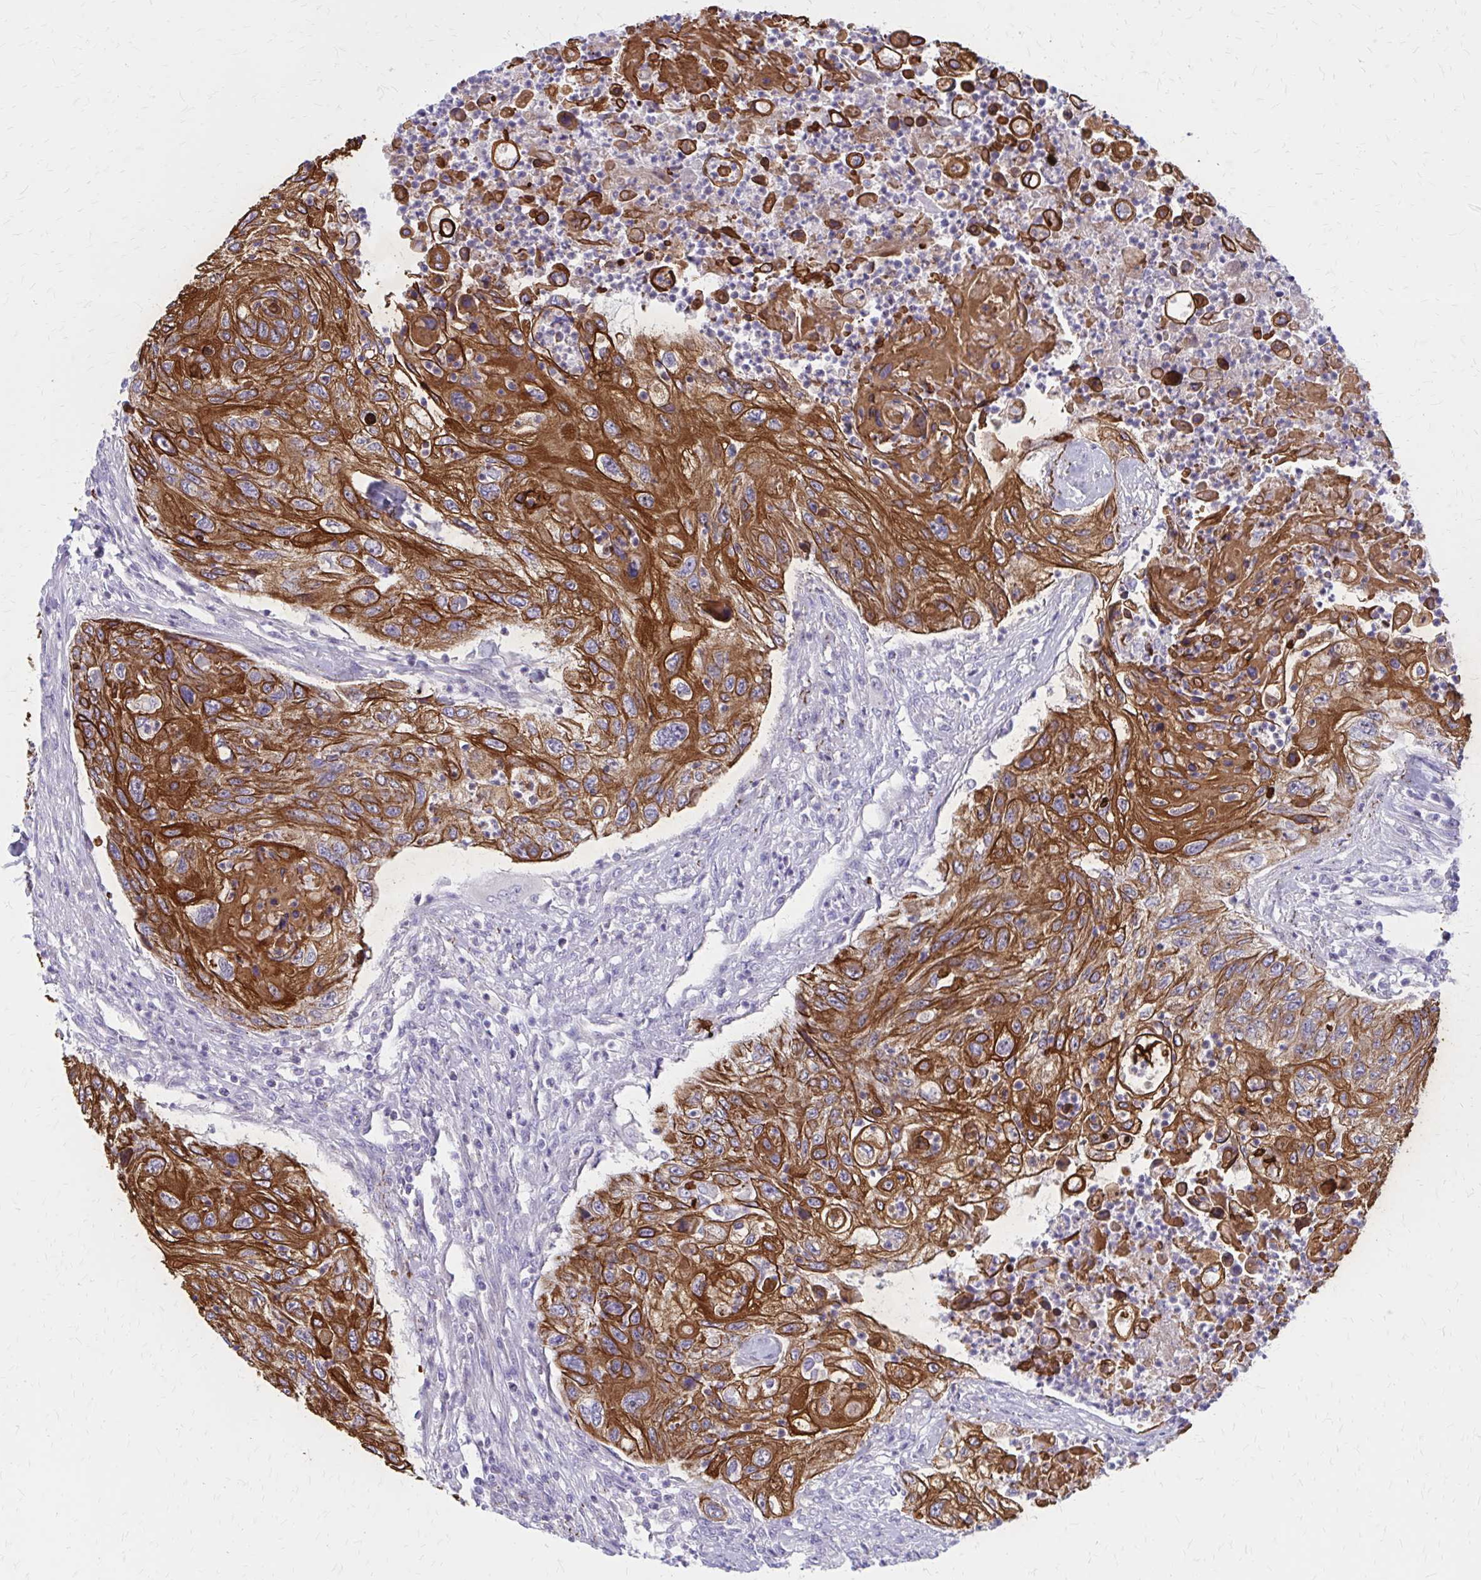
{"staining": {"intensity": "strong", "quantity": ">75%", "location": "cytoplasmic/membranous"}, "tissue": "urothelial cancer", "cell_type": "Tumor cells", "image_type": "cancer", "snomed": [{"axis": "morphology", "description": "Urothelial carcinoma, High grade"}, {"axis": "topography", "description": "Urinary bladder"}], "caption": "DAB (3,3'-diaminobenzidine) immunohistochemical staining of human urothelial cancer exhibits strong cytoplasmic/membranous protein staining in about >75% of tumor cells.", "gene": "GLYATL2", "patient": {"sex": "female", "age": 60}}